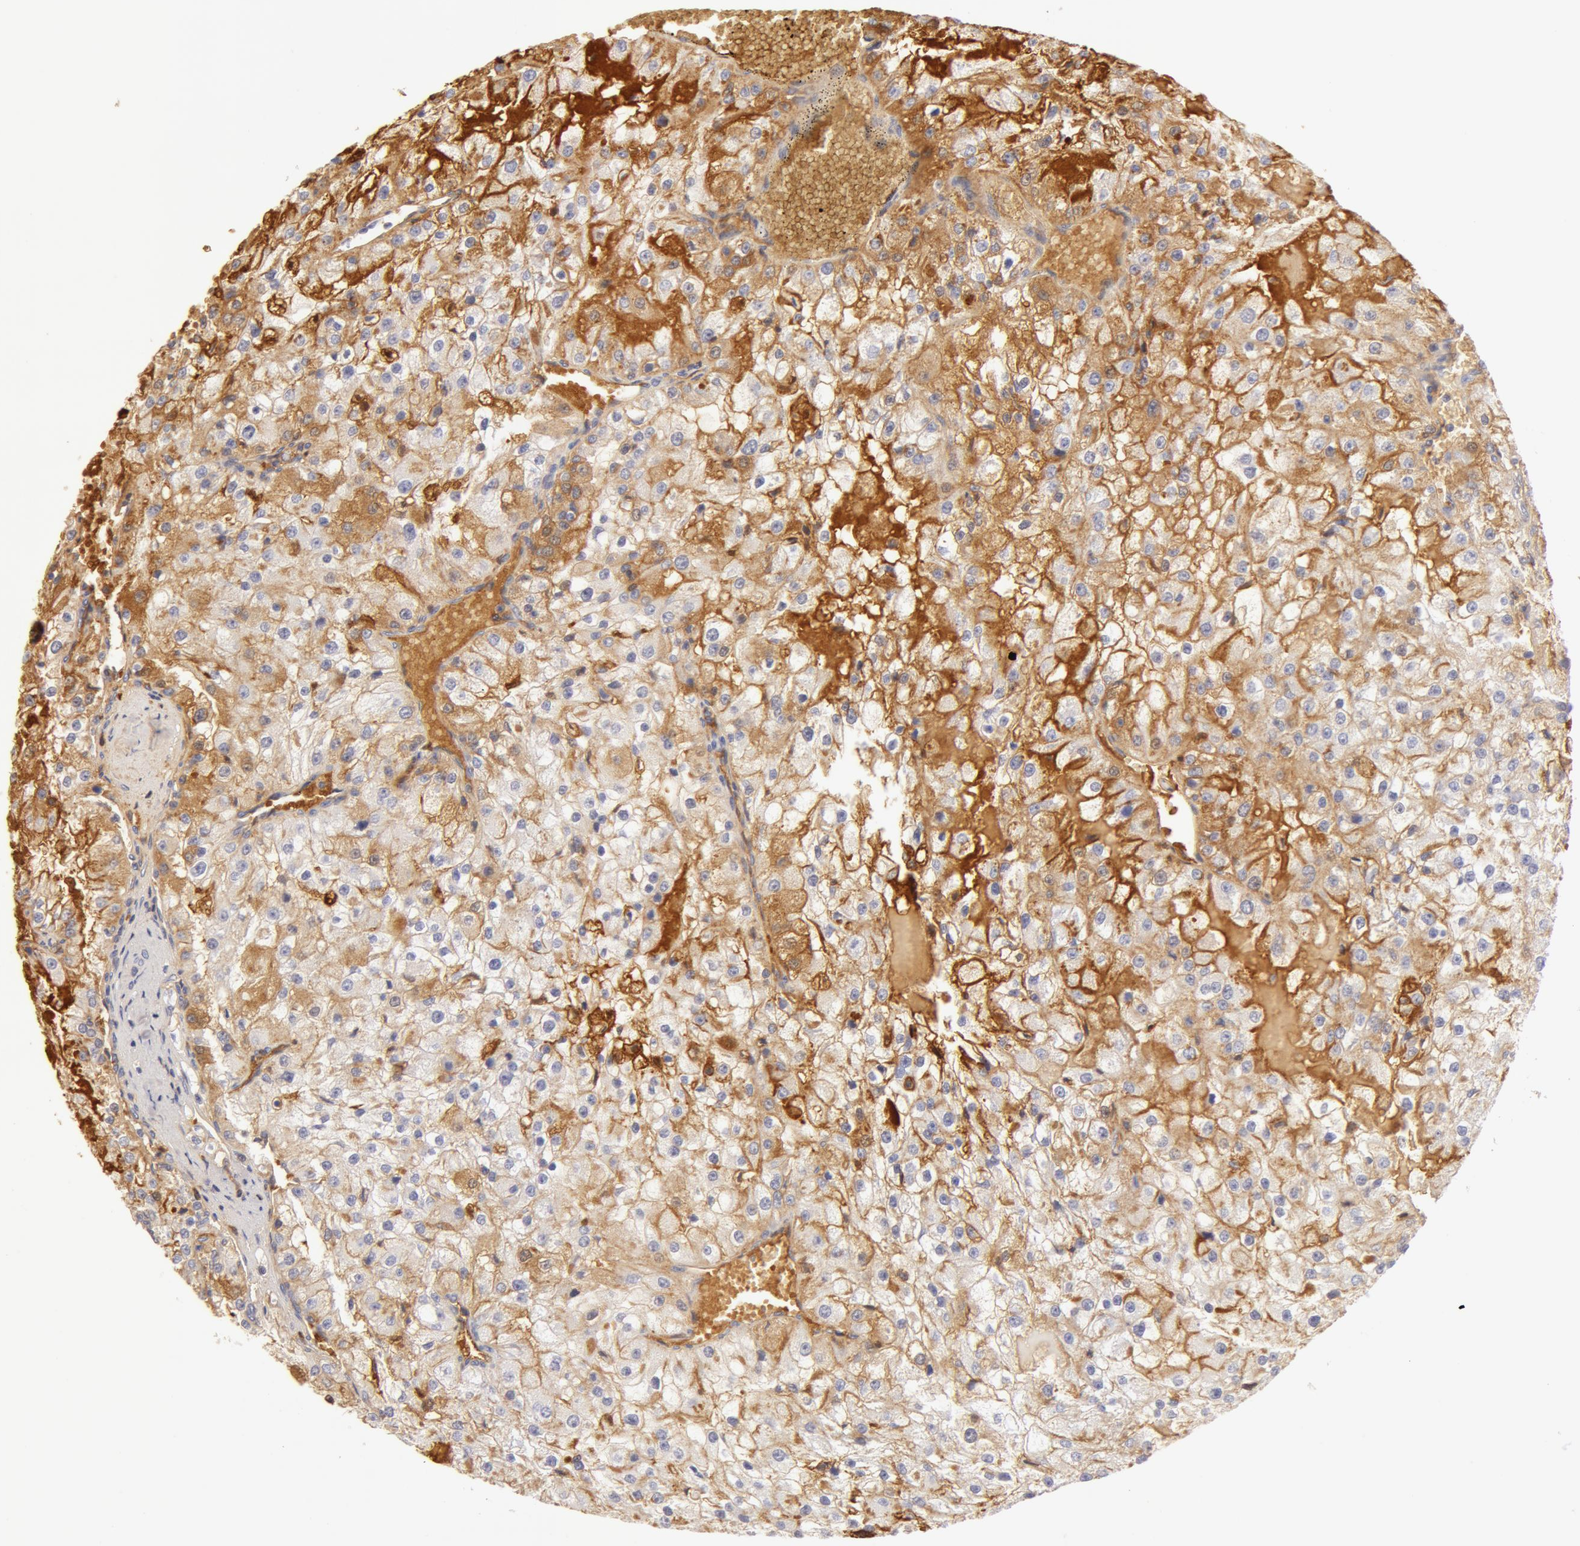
{"staining": {"intensity": "negative", "quantity": "none", "location": "none"}, "tissue": "renal cancer", "cell_type": "Tumor cells", "image_type": "cancer", "snomed": [{"axis": "morphology", "description": "Adenocarcinoma, NOS"}, {"axis": "topography", "description": "Kidney"}], "caption": "Renal cancer (adenocarcinoma) was stained to show a protein in brown. There is no significant staining in tumor cells.", "gene": "AHSG", "patient": {"sex": "female", "age": 74}}